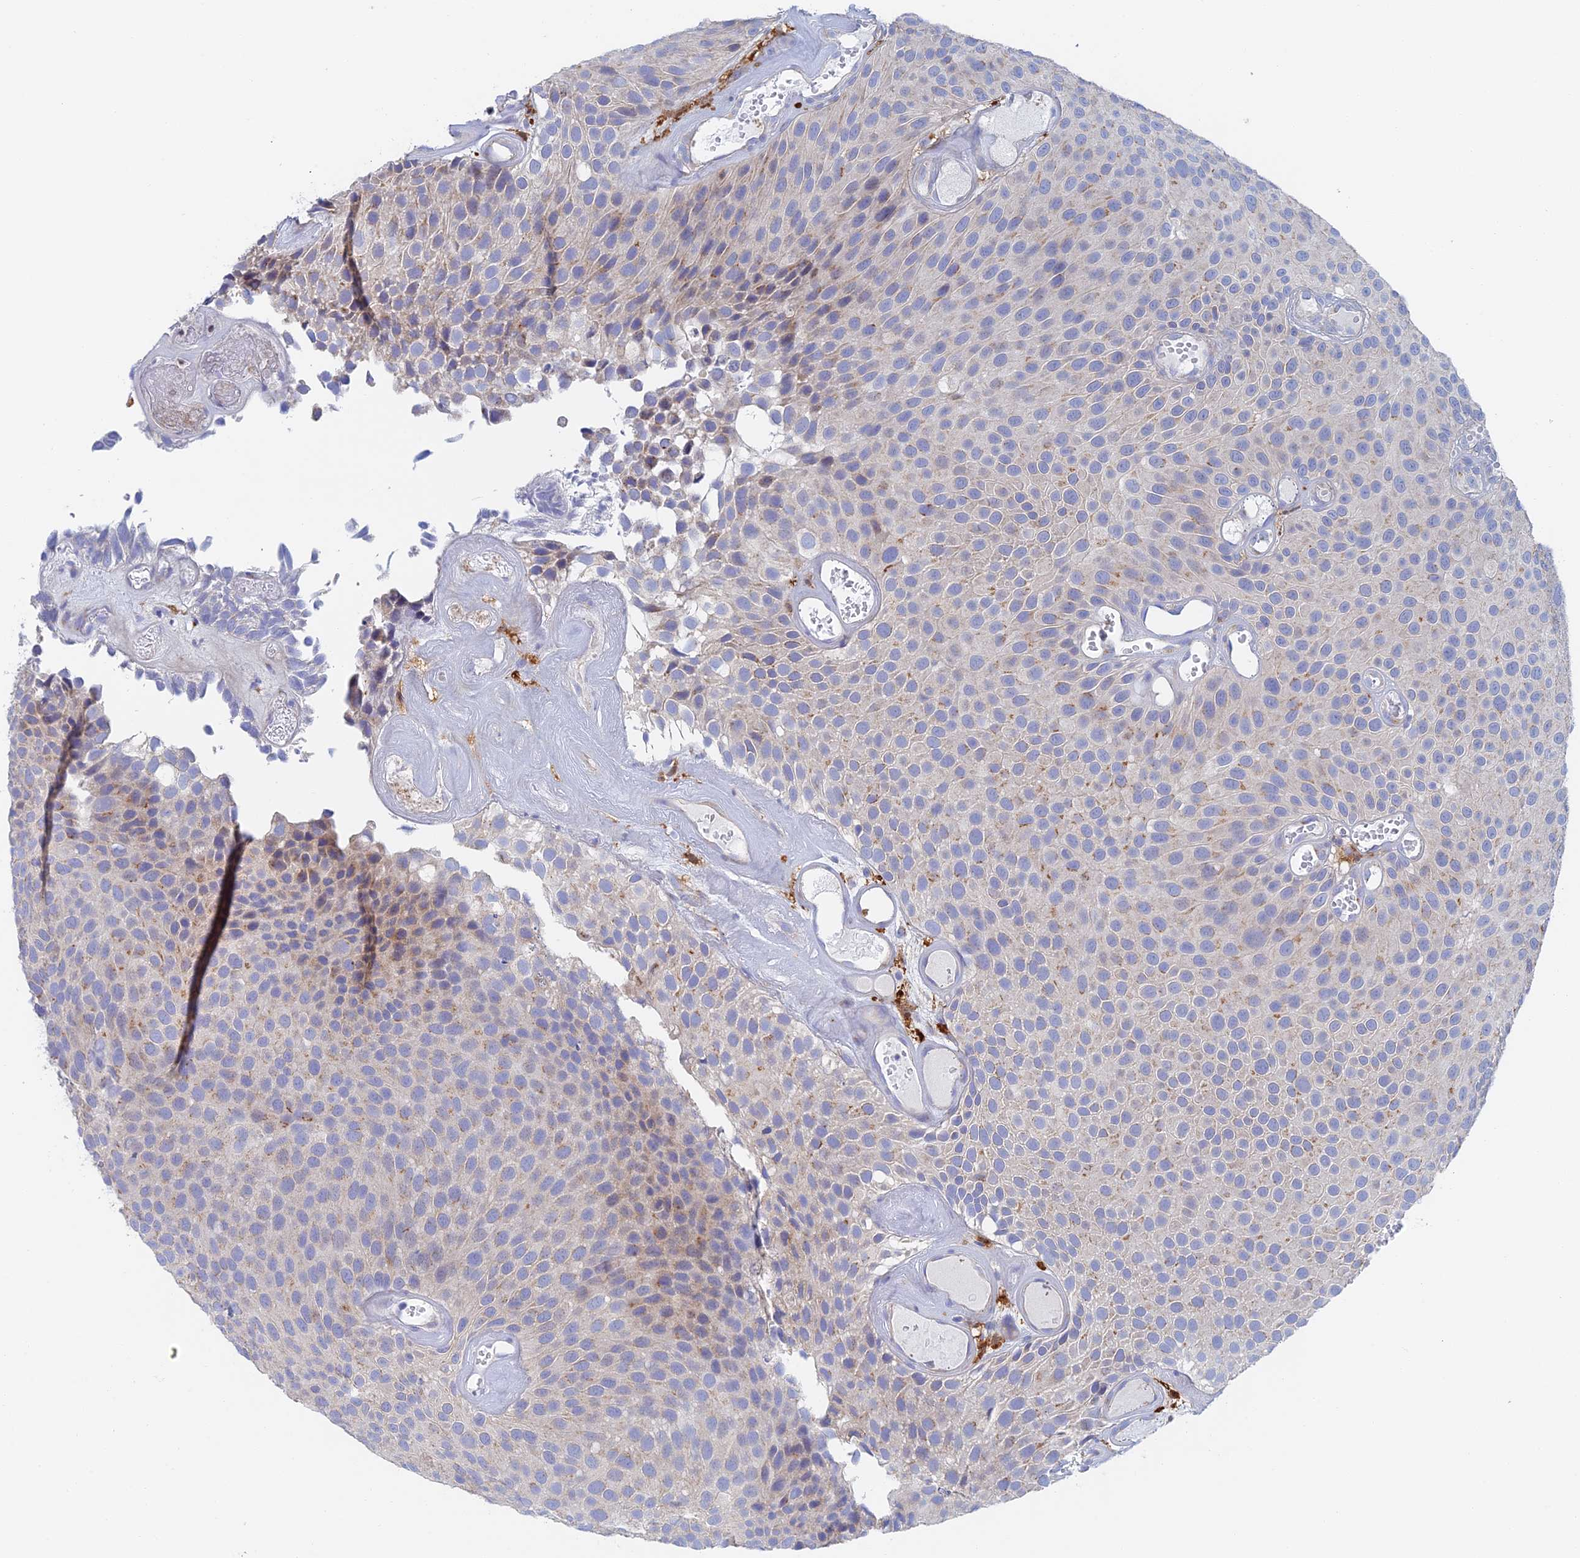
{"staining": {"intensity": "weak", "quantity": "<25%", "location": "cytoplasmic/membranous"}, "tissue": "urothelial cancer", "cell_type": "Tumor cells", "image_type": "cancer", "snomed": [{"axis": "morphology", "description": "Urothelial carcinoma, Low grade"}, {"axis": "topography", "description": "Urinary bladder"}], "caption": "IHC of human urothelial cancer displays no staining in tumor cells.", "gene": "SLC24A3", "patient": {"sex": "male", "age": 89}}